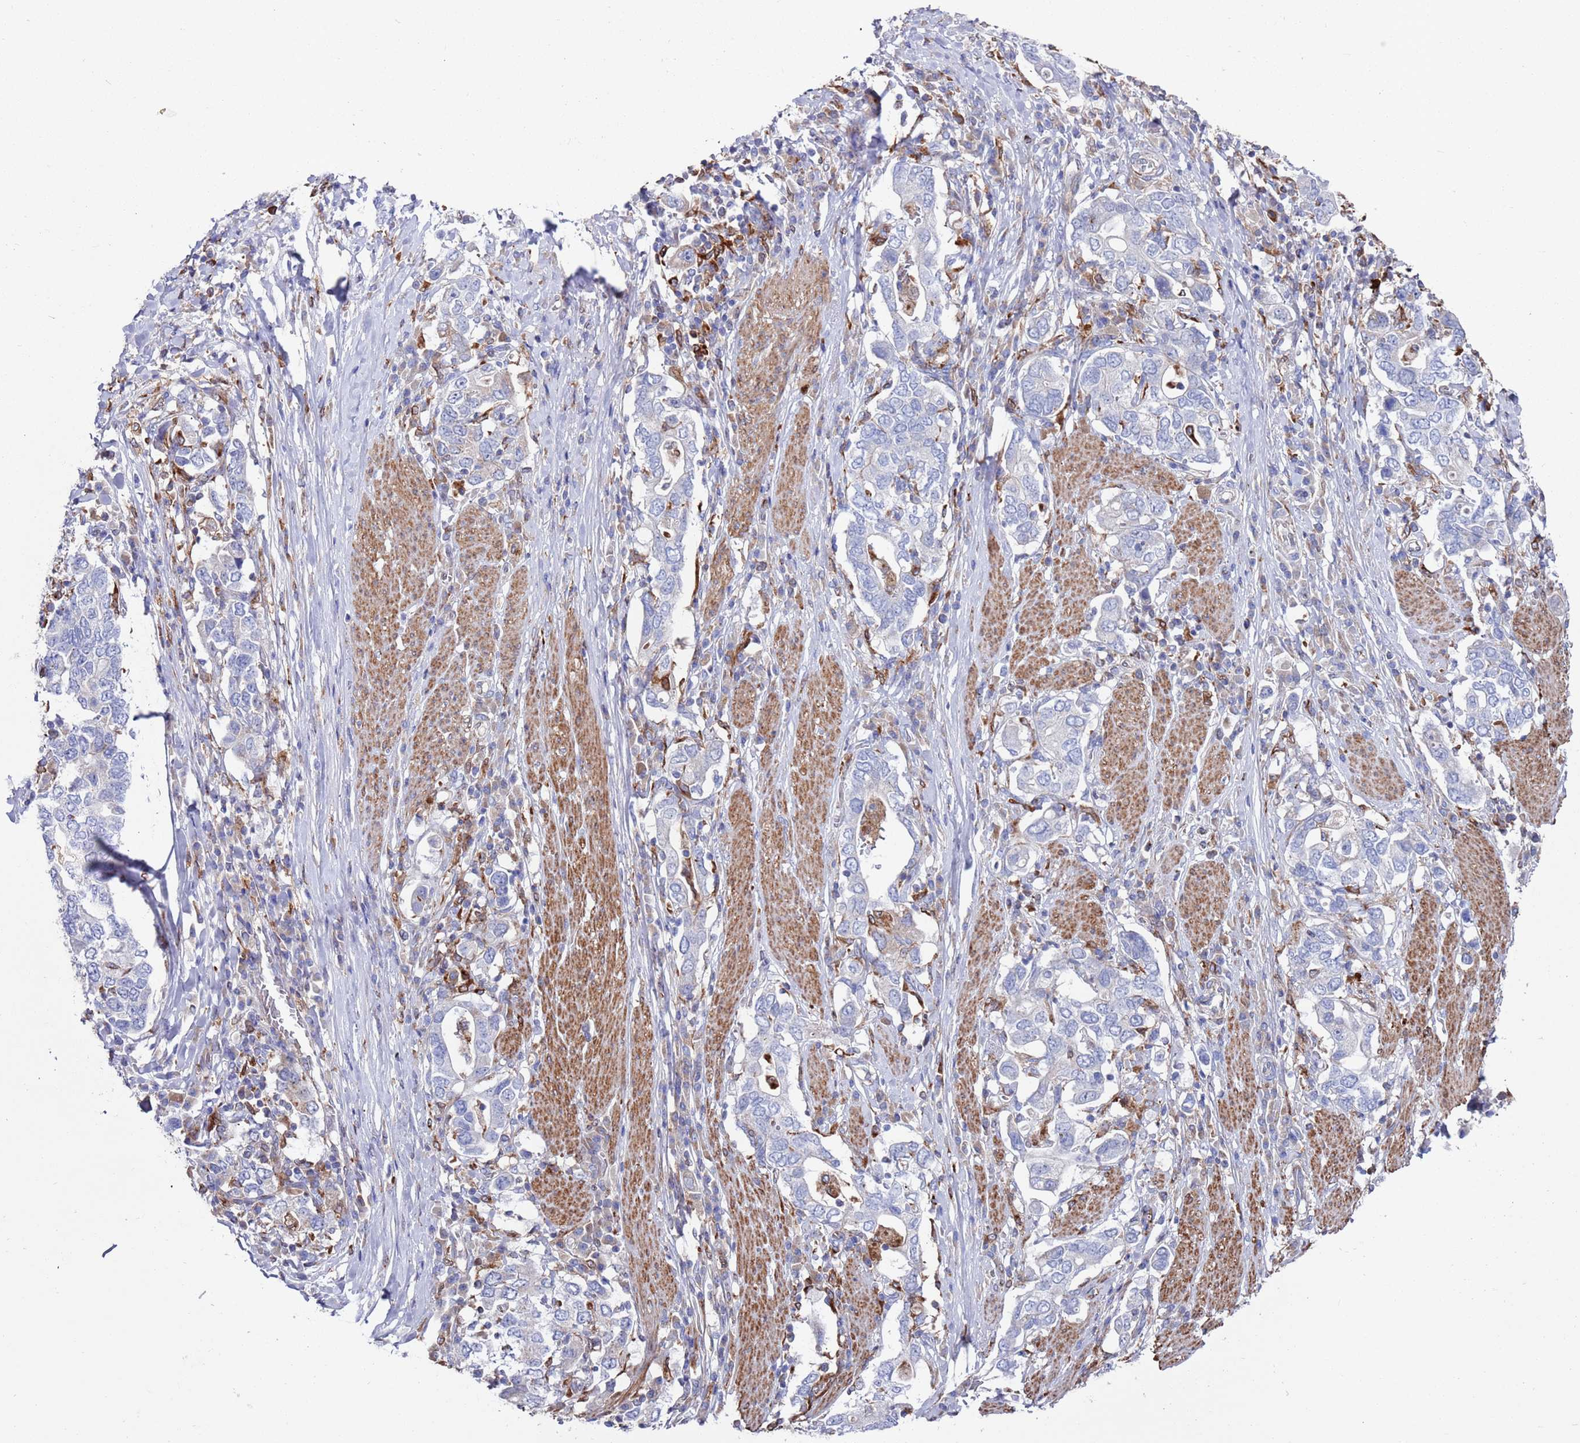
{"staining": {"intensity": "negative", "quantity": "none", "location": "none"}, "tissue": "stomach cancer", "cell_type": "Tumor cells", "image_type": "cancer", "snomed": [{"axis": "morphology", "description": "Adenocarcinoma, NOS"}, {"axis": "topography", "description": "Stomach, upper"}, {"axis": "topography", "description": "Stomach"}], "caption": "DAB immunohistochemical staining of human stomach cancer exhibits no significant staining in tumor cells.", "gene": "GREB1L", "patient": {"sex": "male", "age": 62}}